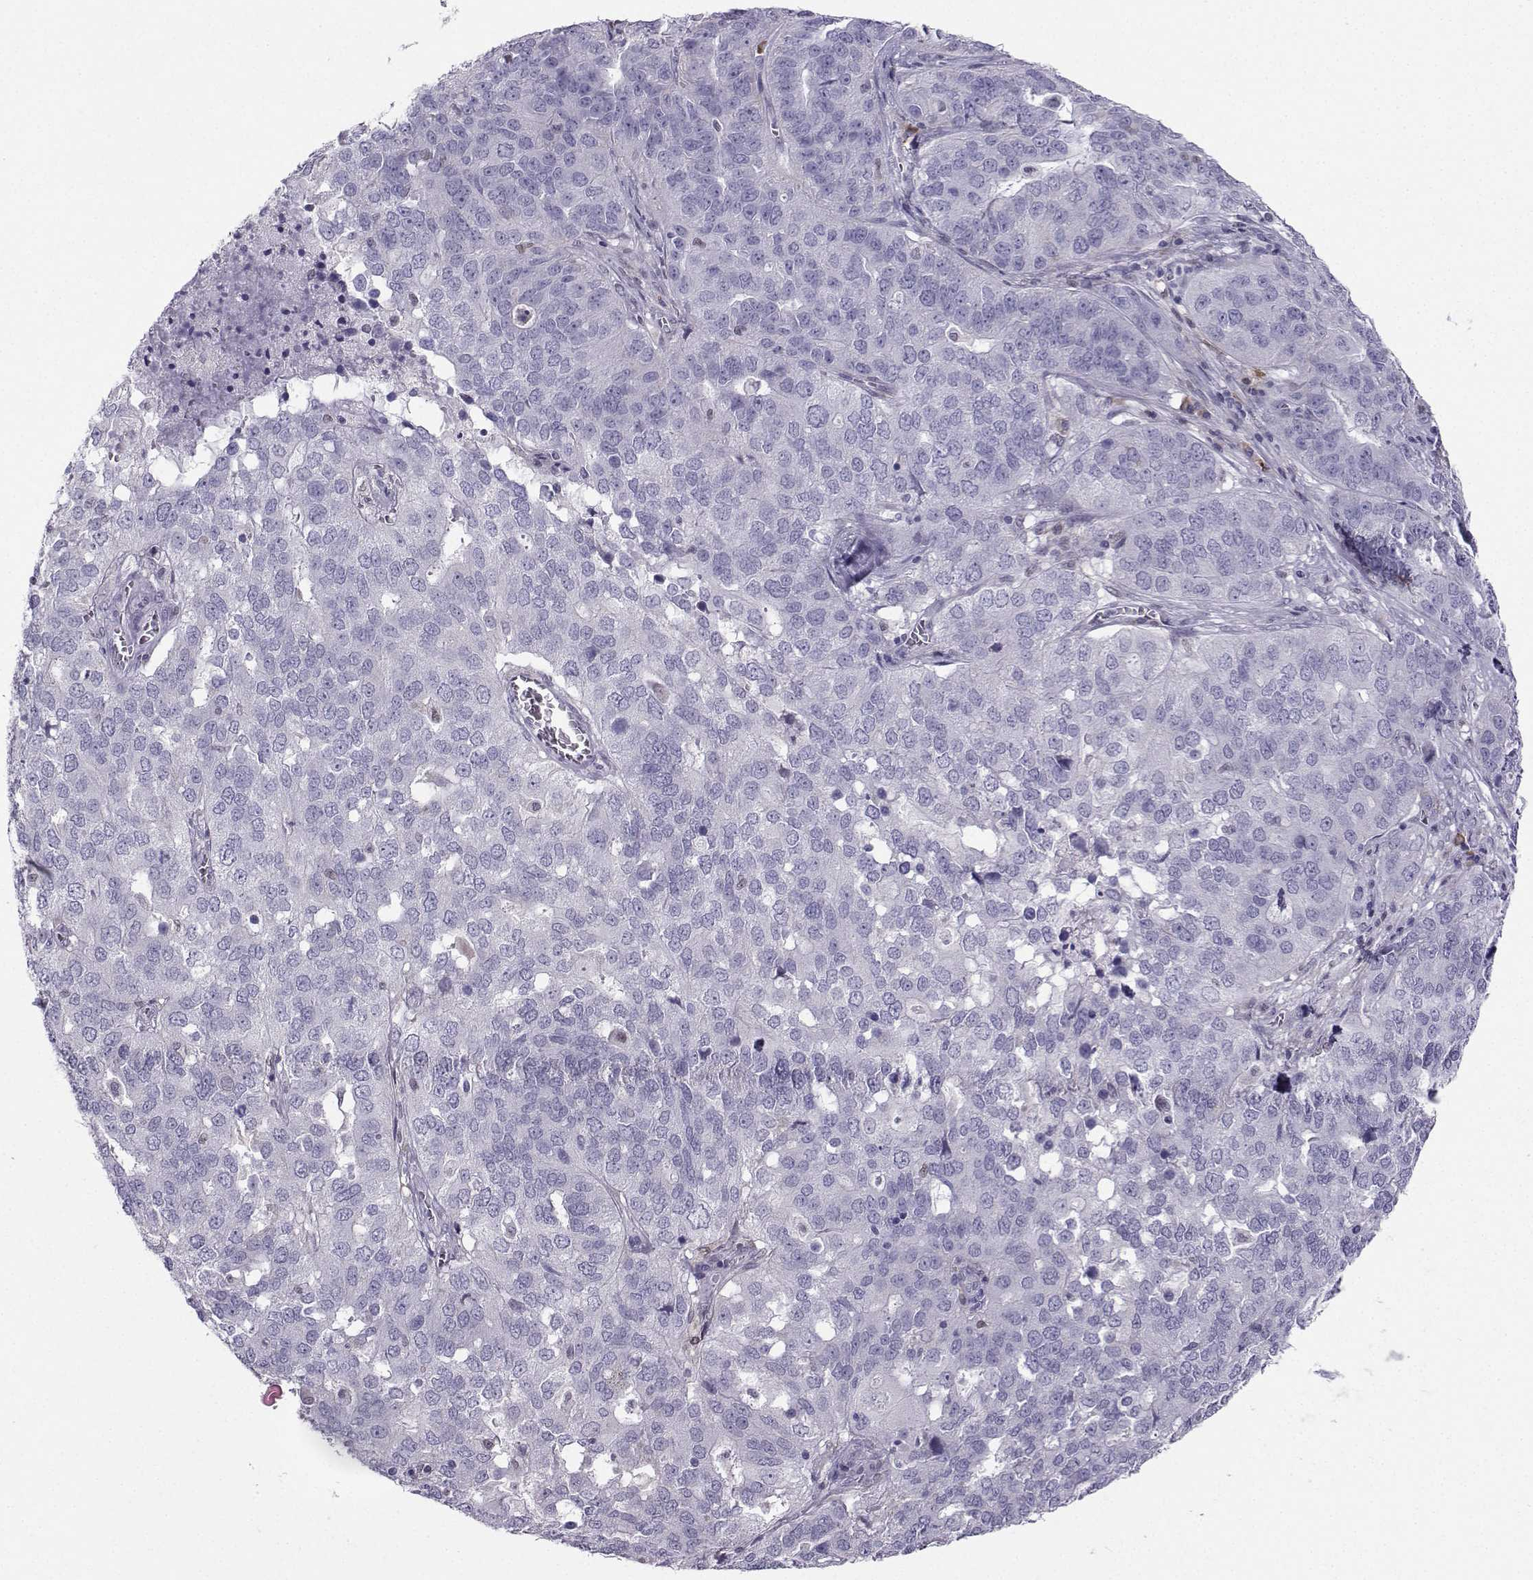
{"staining": {"intensity": "negative", "quantity": "none", "location": "none"}, "tissue": "ovarian cancer", "cell_type": "Tumor cells", "image_type": "cancer", "snomed": [{"axis": "morphology", "description": "Carcinoma, endometroid"}, {"axis": "topography", "description": "Soft tissue"}, {"axis": "topography", "description": "Ovary"}], "caption": "A high-resolution photomicrograph shows immunohistochemistry (IHC) staining of ovarian endometroid carcinoma, which displays no significant staining in tumor cells.", "gene": "DCLK3", "patient": {"sex": "female", "age": 52}}